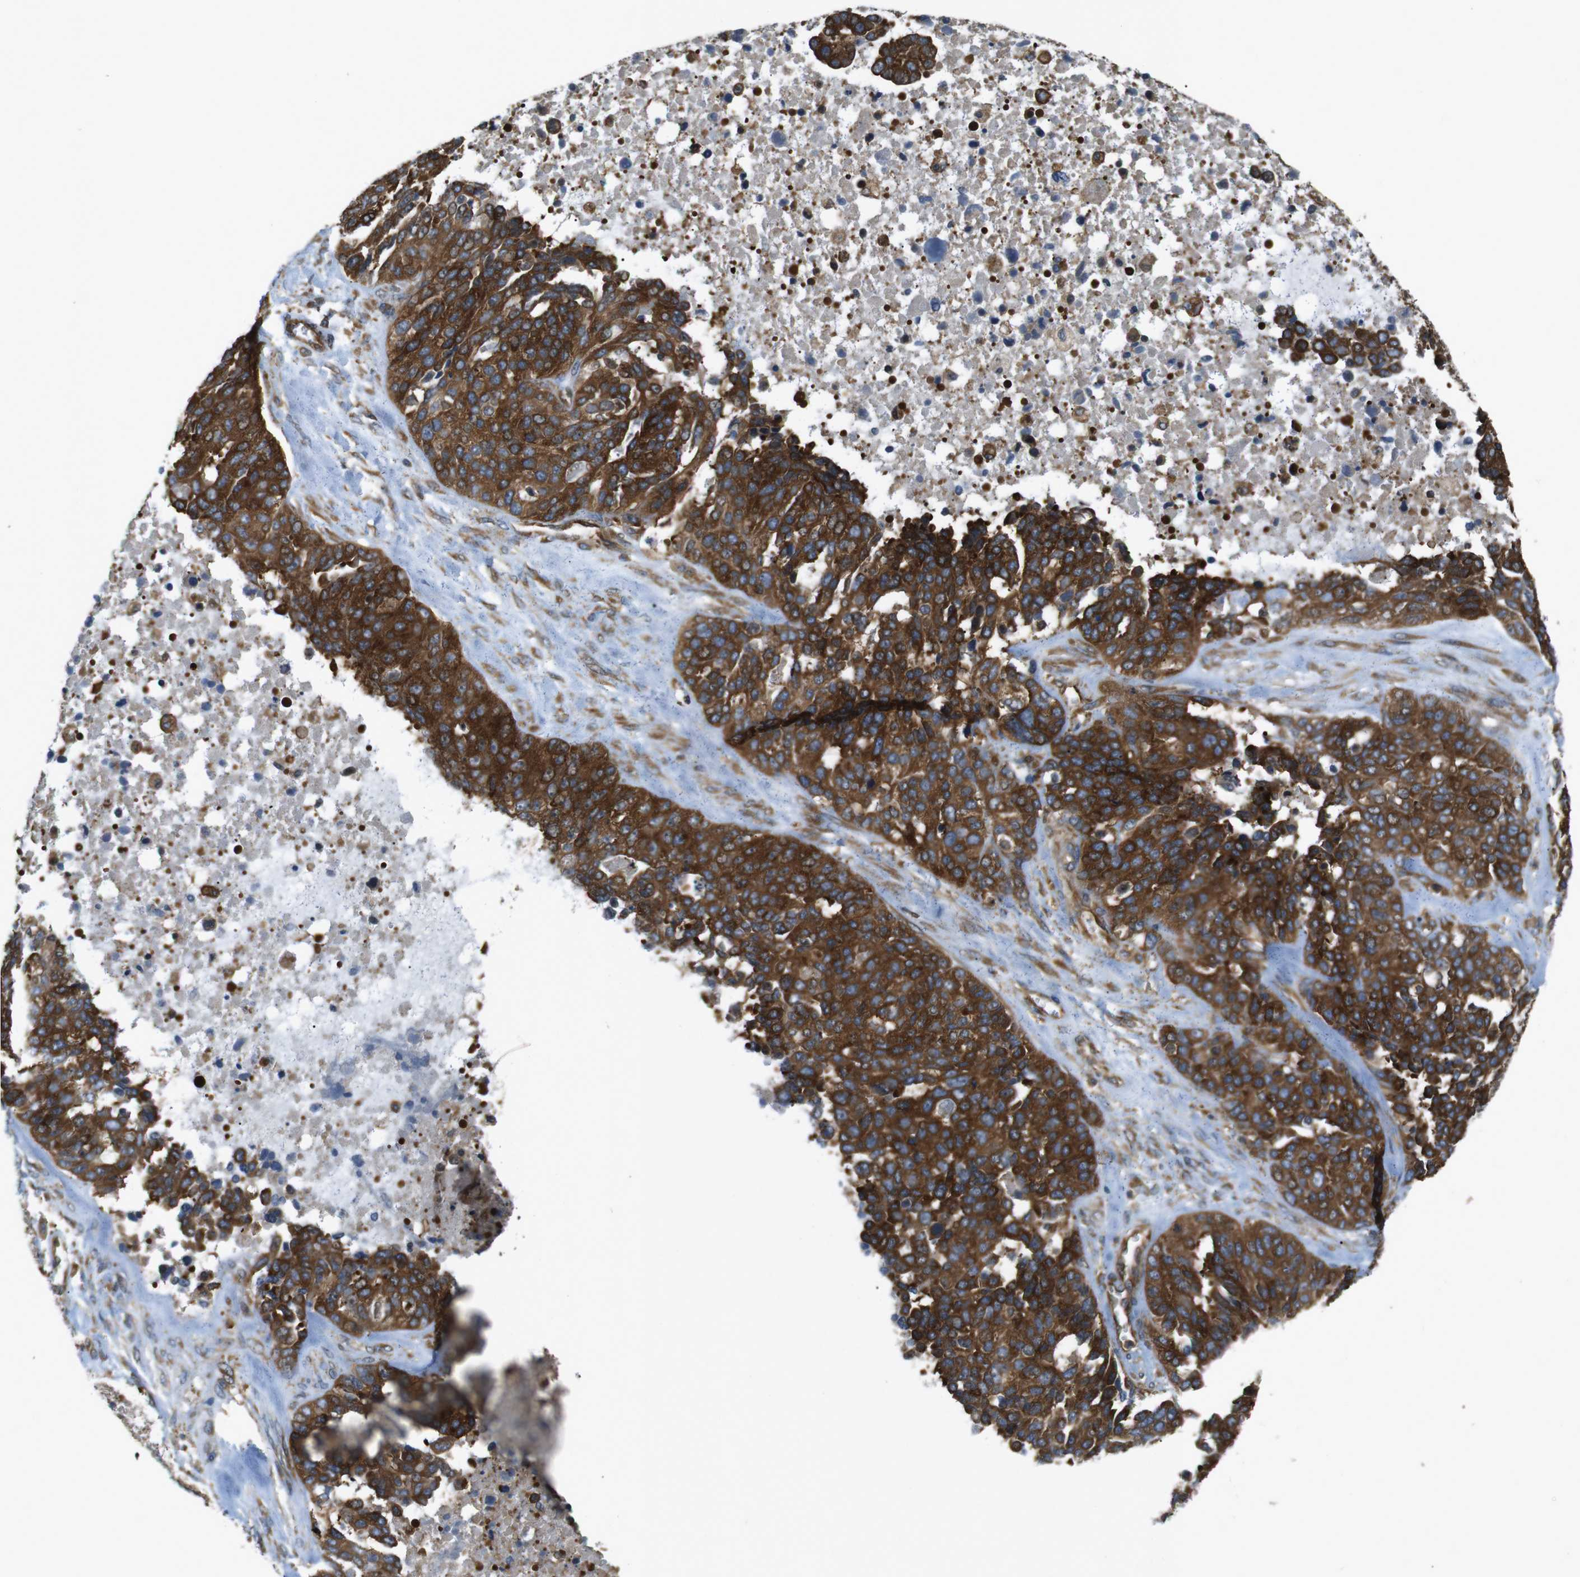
{"staining": {"intensity": "strong", "quantity": ">75%", "location": "cytoplasmic/membranous"}, "tissue": "ovarian cancer", "cell_type": "Tumor cells", "image_type": "cancer", "snomed": [{"axis": "morphology", "description": "Cystadenocarcinoma, serous, NOS"}, {"axis": "topography", "description": "Ovary"}], "caption": "Immunohistochemistry (IHC) (DAB) staining of ovarian cancer exhibits strong cytoplasmic/membranous protein positivity in about >75% of tumor cells.", "gene": "TSC1", "patient": {"sex": "female", "age": 44}}